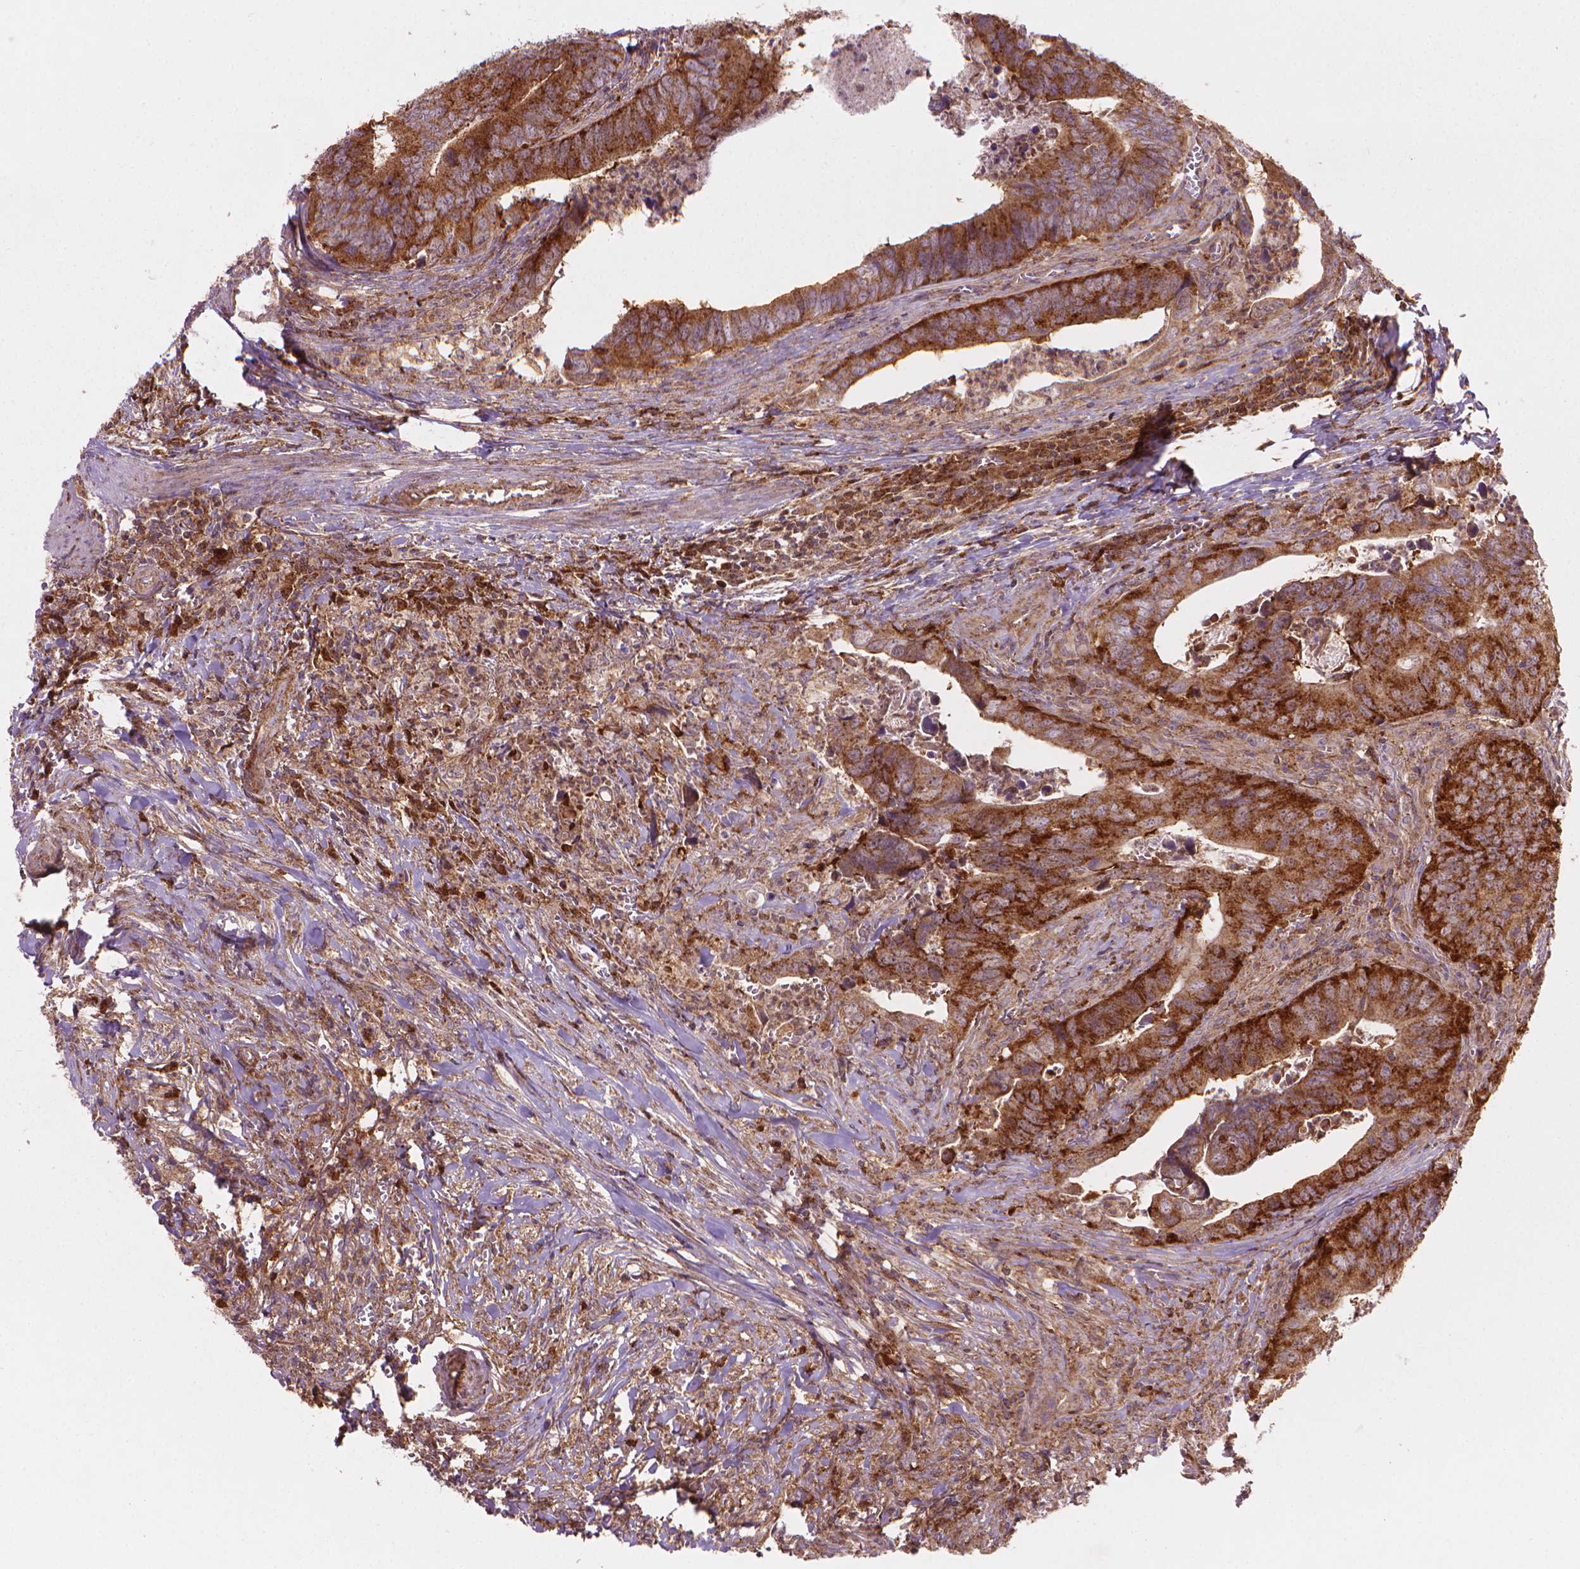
{"staining": {"intensity": "moderate", "quantity": ">75%", "location": "cytoplasmic/membranous"}, "tissue": "colorectal cancer", "cell_type": "Tumor cells", "image_type": "cancer", "snomed": [{"axis": "morphology", "description": "Adenocarcinoma, NOS"}, {"axis": "topography", "description": "Colon"}], "caption": "Tumor cells reveal moderate cytoplasmic/membranous staining in about >75% of cells in colorectal cancer (adenocarcinoma).", "gene": "VARS2", "patient": {"sex": "female", "age": 82}}